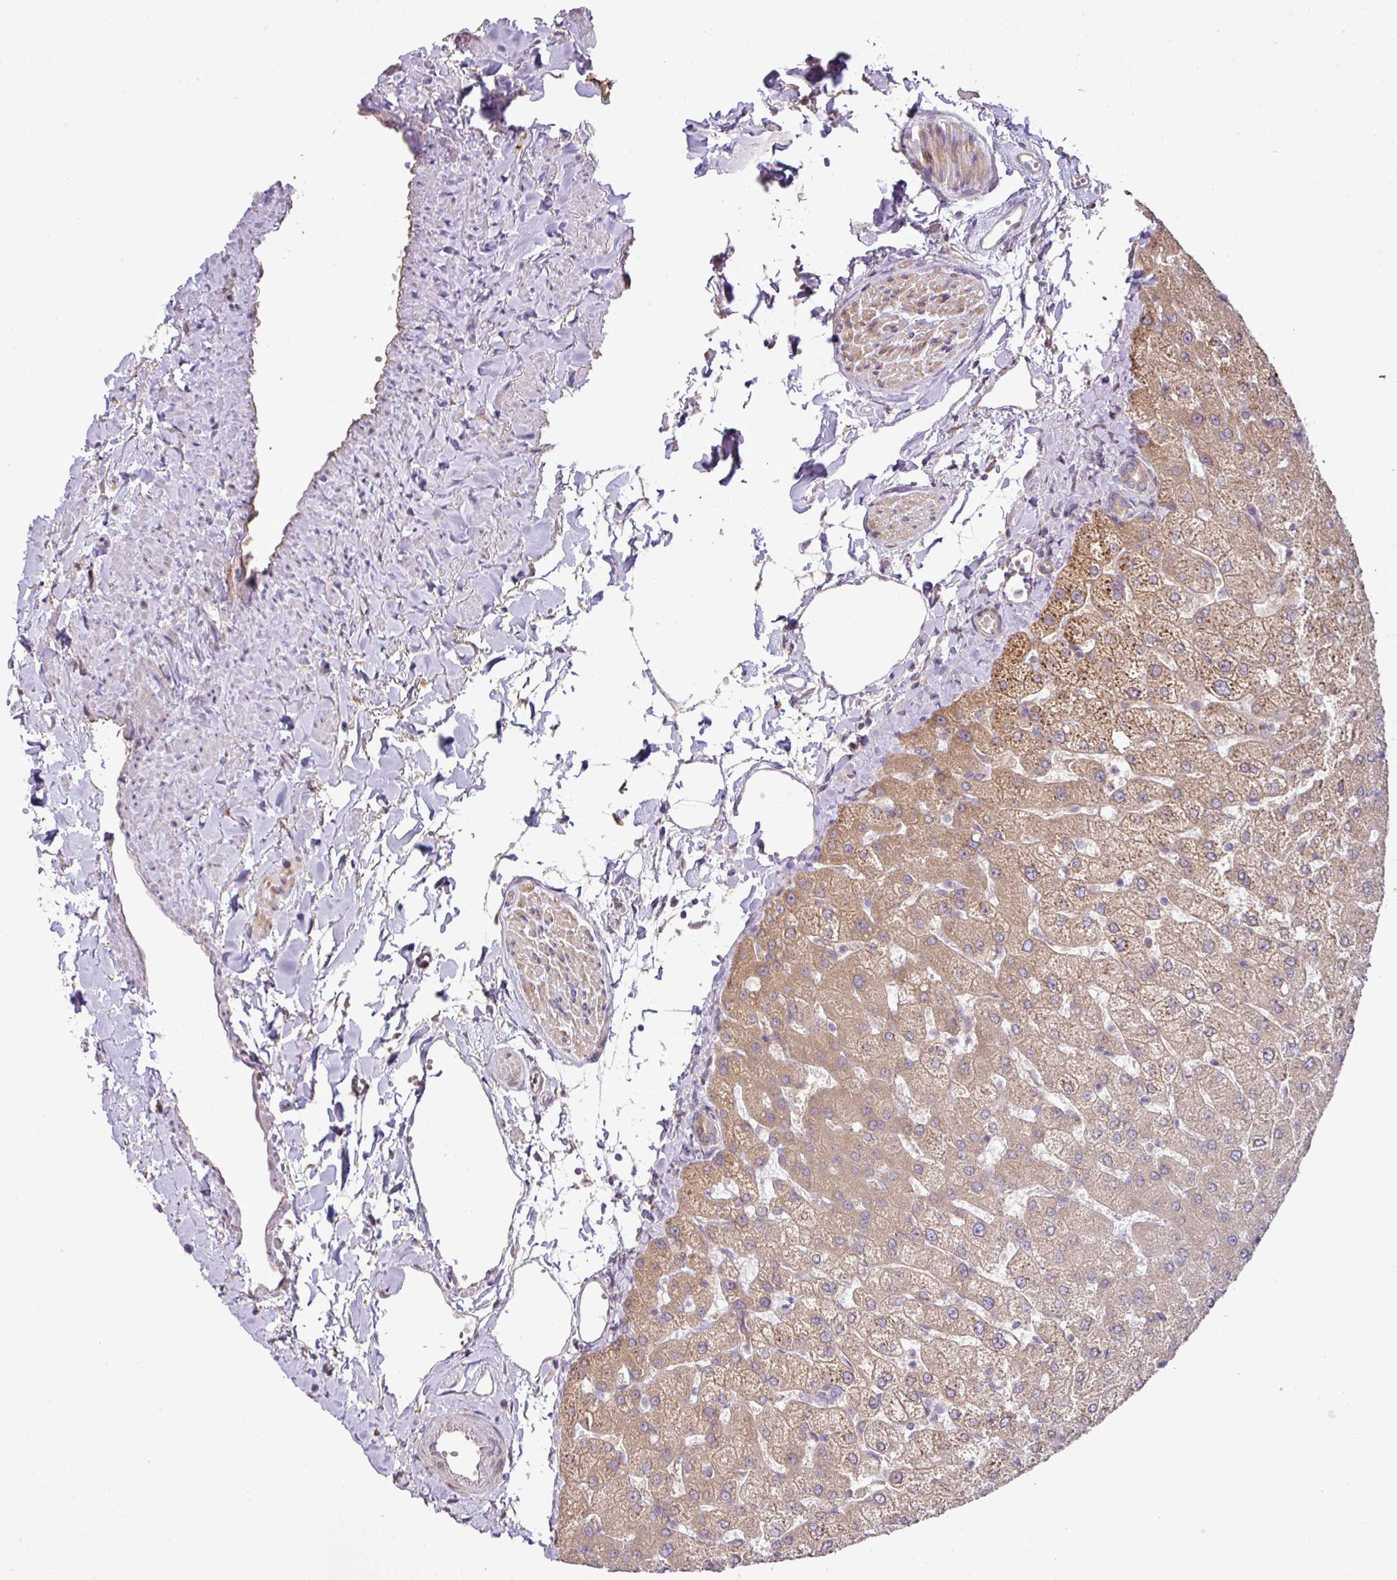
{"staining": {"intensity": "negative", "quantity": "none", "location": "none"}, "tissue": "liver", "cell_type": "Cholangiocytes", "image_type": "normal", "snomed": [{"axis": "morphology", "description": "Normal tissue, NOS"}, {"axis": "topography", "description": "Liver"}], "caption": "This micrograph is of benign liver stained with immunohistochemistry to label a protein in brown with the nuclei are counter-stained blue. There is no expression in cholangiocytes. (Brightfield microscopy of DAB immunohistochemistry at high magnification).", "gene": "COX18", "patient": {"sex": "female", "age": 54}}